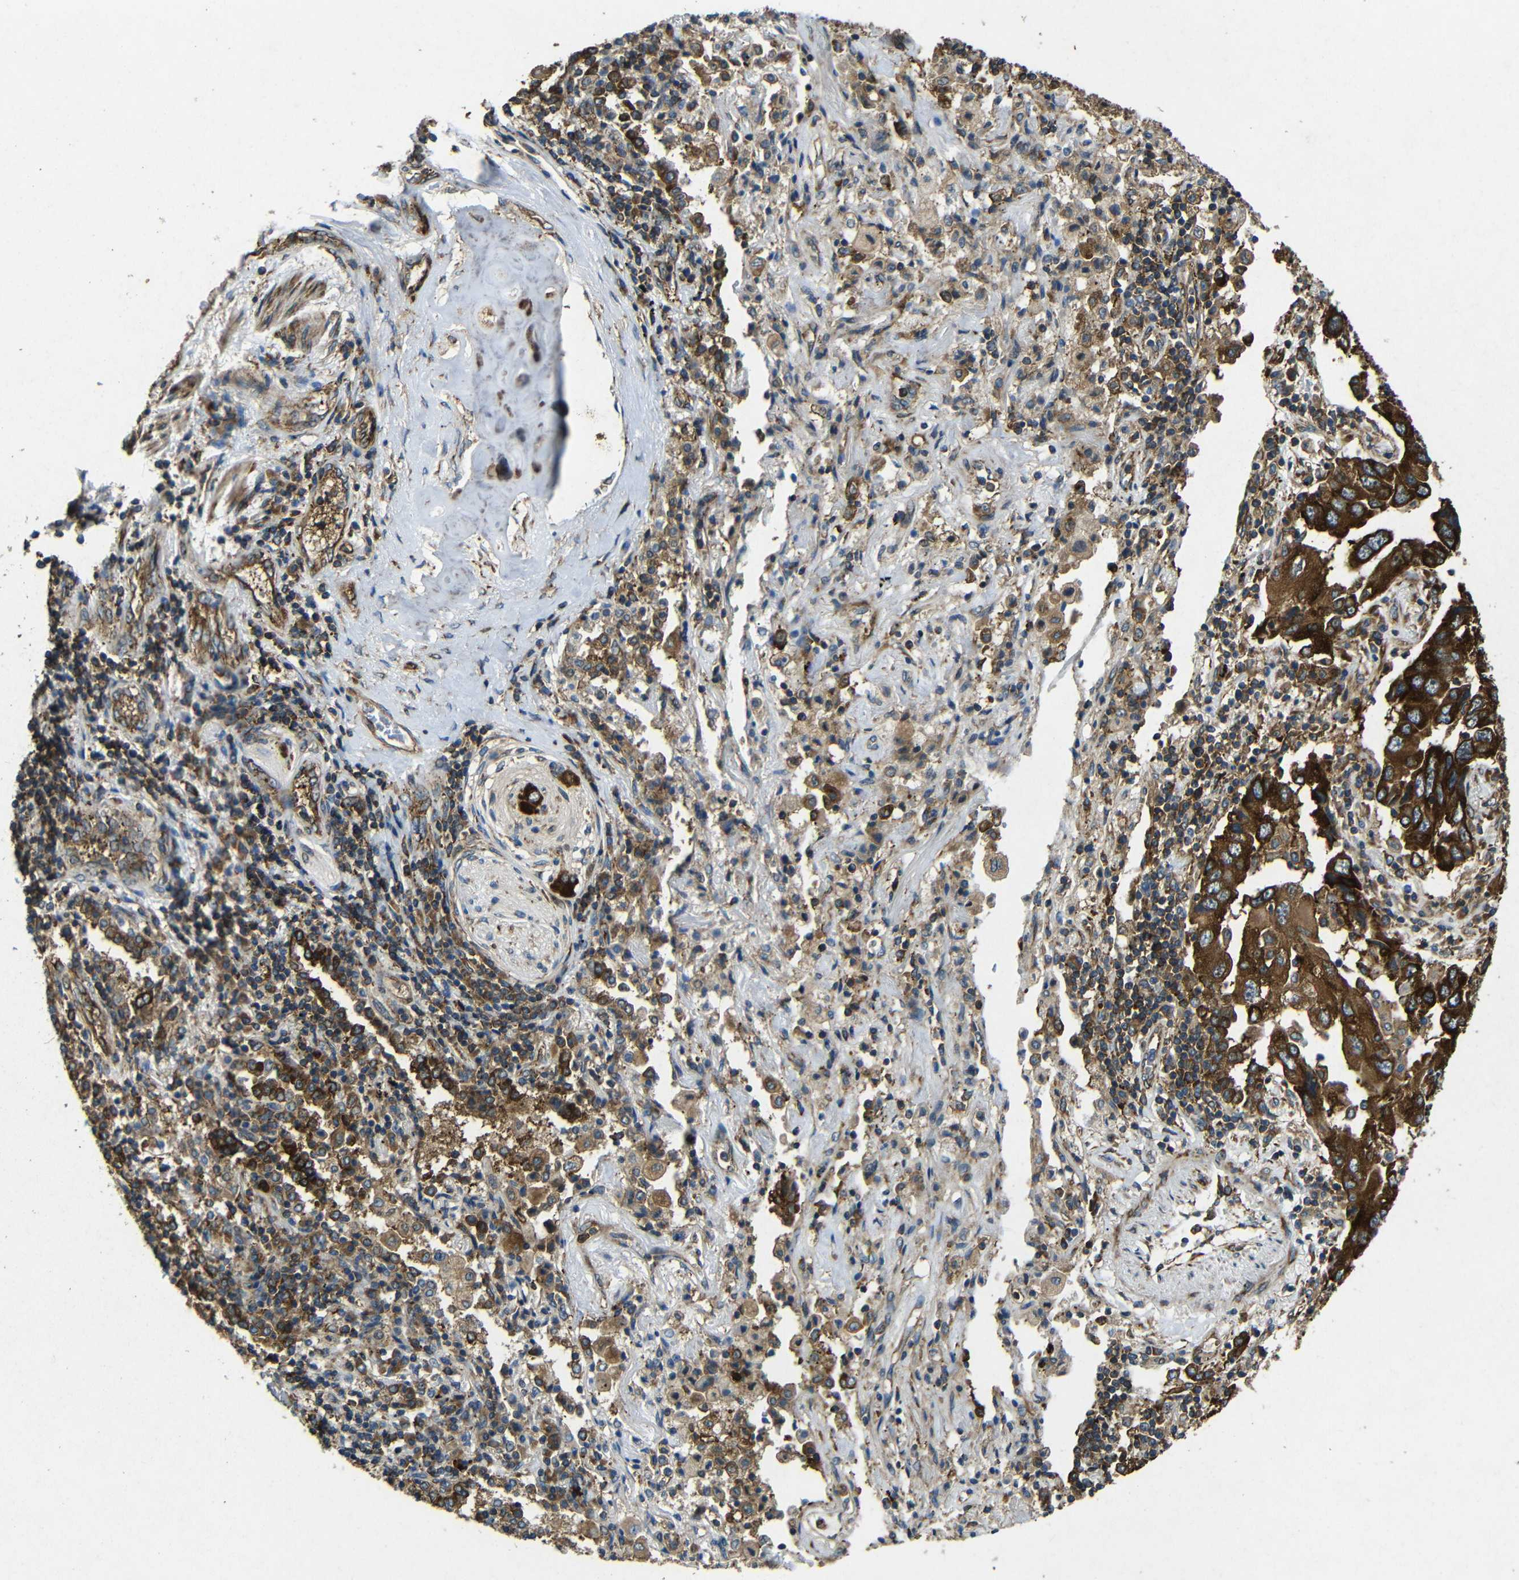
{"staining": {"intensity": "strong", "quantity": ">75%", "location": "cytoplasmic/membranous"}, "tissue": "lung cancer", "cell_type": "Tumor cells", "image_type": "cancer", "snomed": [{"axis": "morphology", "description": "Adenocarcinoma, NOS"}, {"axis": "topography", "description": "Lung"}], "caption": "Immunohistochemistry photomicrograph of lung cancer stained for a protein (brown), which displays high levels of strong cytoplasmic/membranous staining in about >75% of tumor cells.", "gene": "BTF3", "patient": {"sex": "female", "age": 65}}